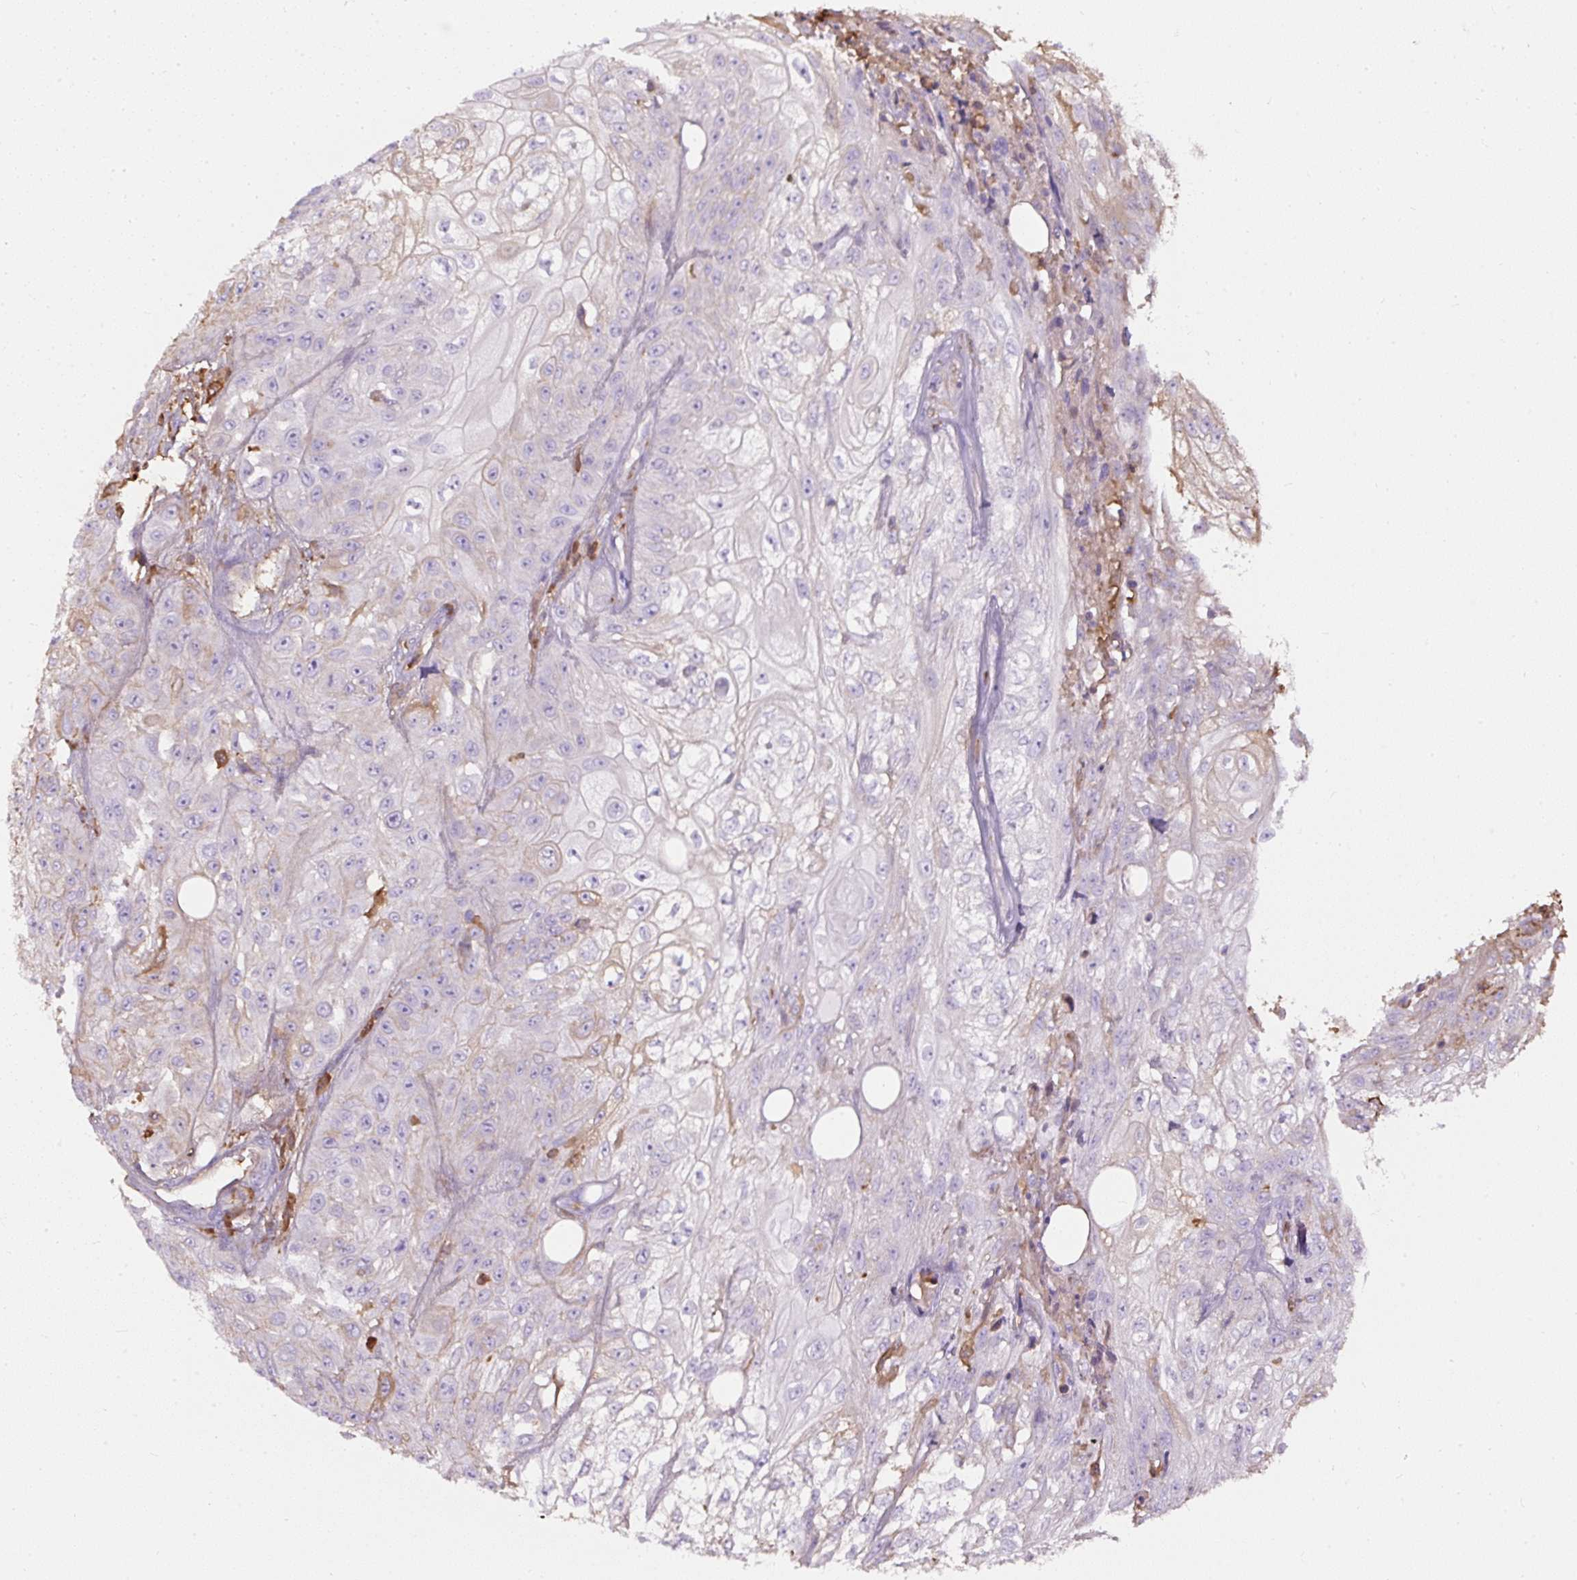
{"staining": {"intensity": "moderate", "quantity": "<25%", "location": "cytoplasmic/membranous"}, "tissue": "skin cancer", "cell_type": "Tumor cells", "image_type": "cancer", "snomed": [{"axis": "morphology", "description": "Squamous cell carcinoma, NOS"}, {"axis": "morphology", "description": "Squamous cell carcinoma, metastatic, NOS"}, {"axis": "topography", "description": "Skin"}, {"axis": "topography", "description": "Lymph node"}], "caption": "A low amount of moderate cytoplasmic/membranous expression is appreciated in about <25% of tumor cells in skin metastatic squamous cell carcinoma tissue.", "gene": "APOA1", "patient": {"sex": "male", "age": 75}}